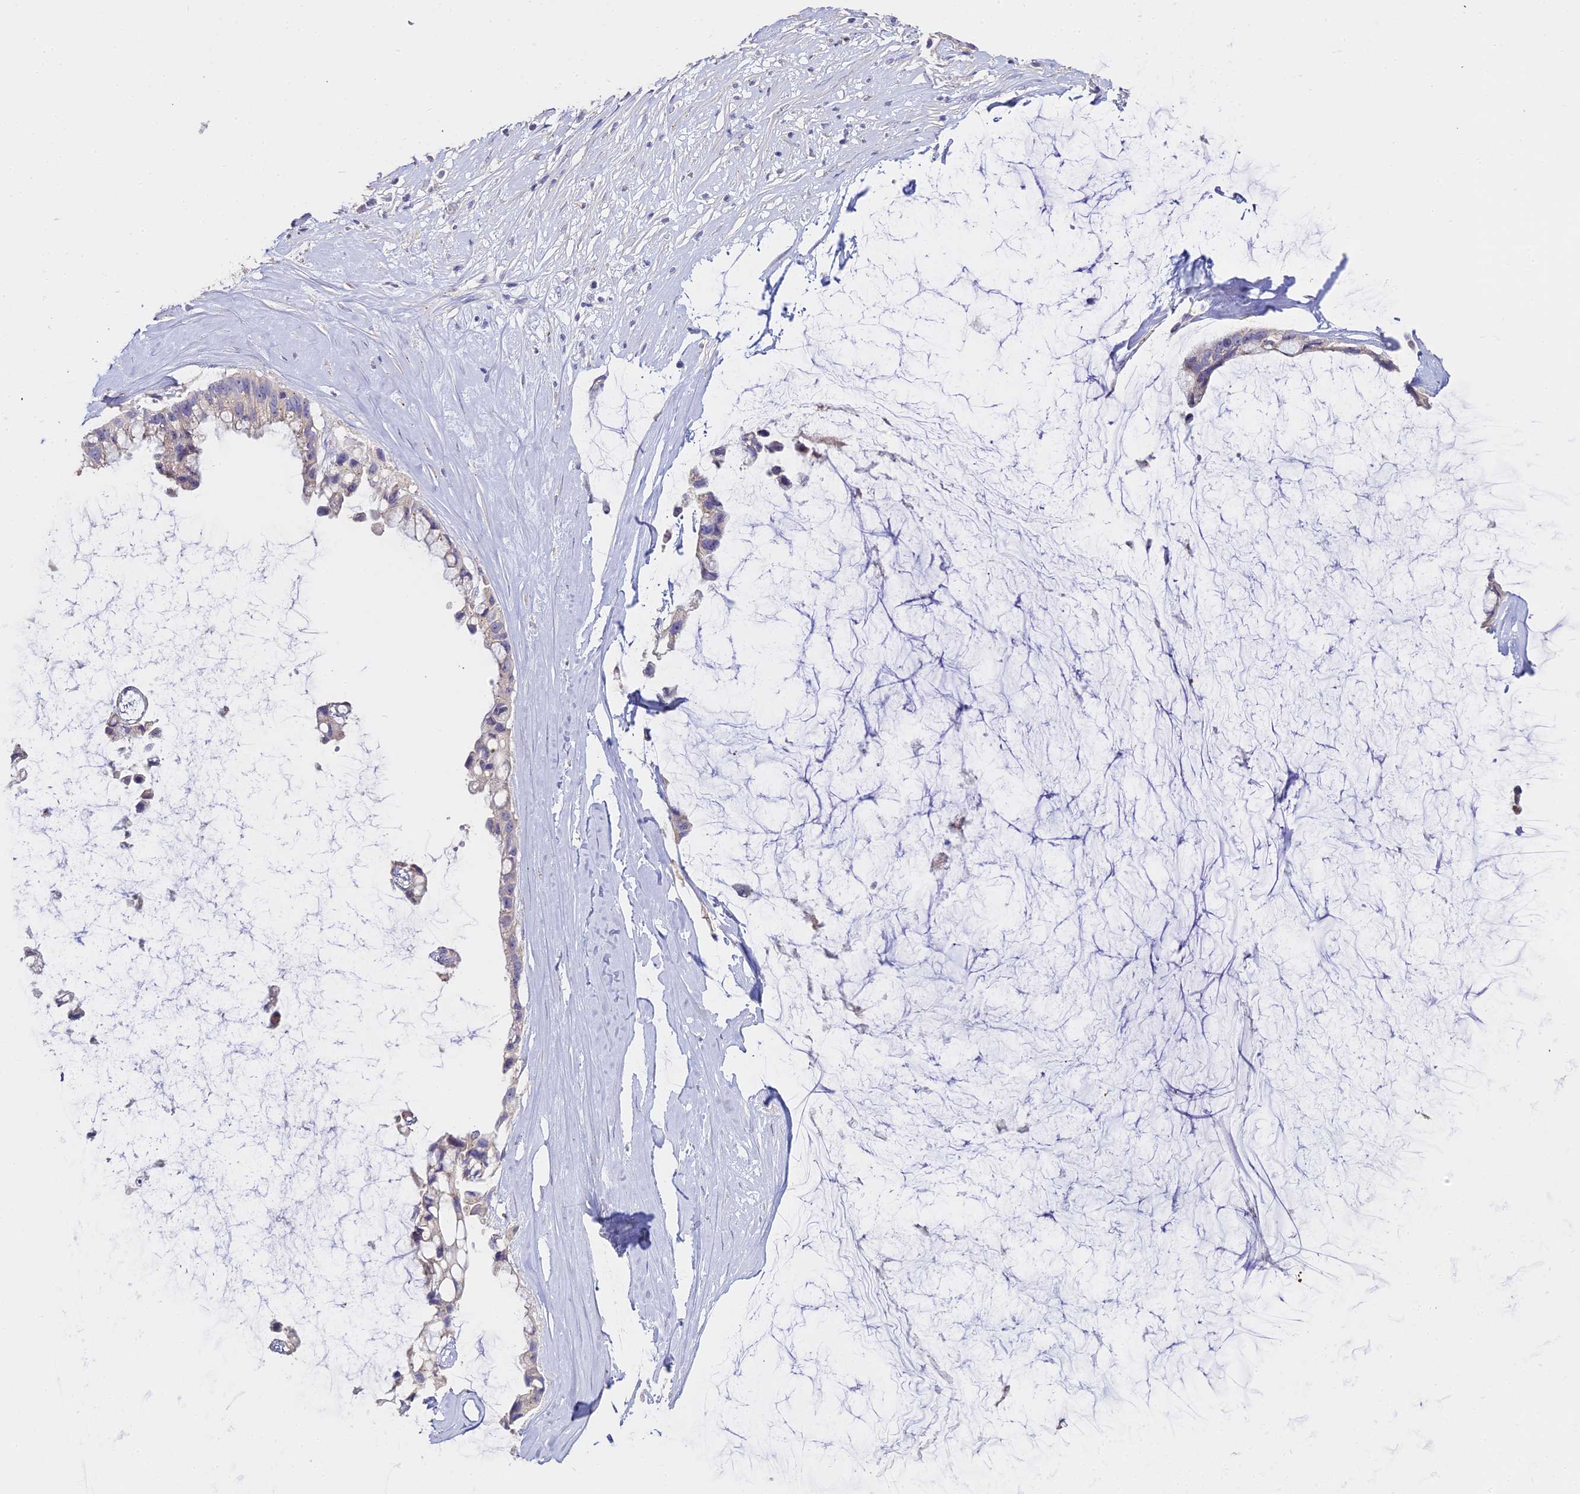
{"staining": {"intensity": "negative", "quantity": "none", "location": "none"}, "tissue": "ovarian cancer", "cell_type": "Tumor cells", "image_type": "cancer", "snomed": [{"axis": "morphology", "description": "Cystadenocarcinoma, mucinous, NOS"}, {"axis": "topography", "description": "Ovary"}], "caption": "High power microscopy histopathology image of an immunohistochemistry micrograph of ovarian mucinous cystadenocarcinoma, revealing no significant staining in tumor cells.", "gene": "GLYAT", "patient": {"sex": "female", "age": 39}}